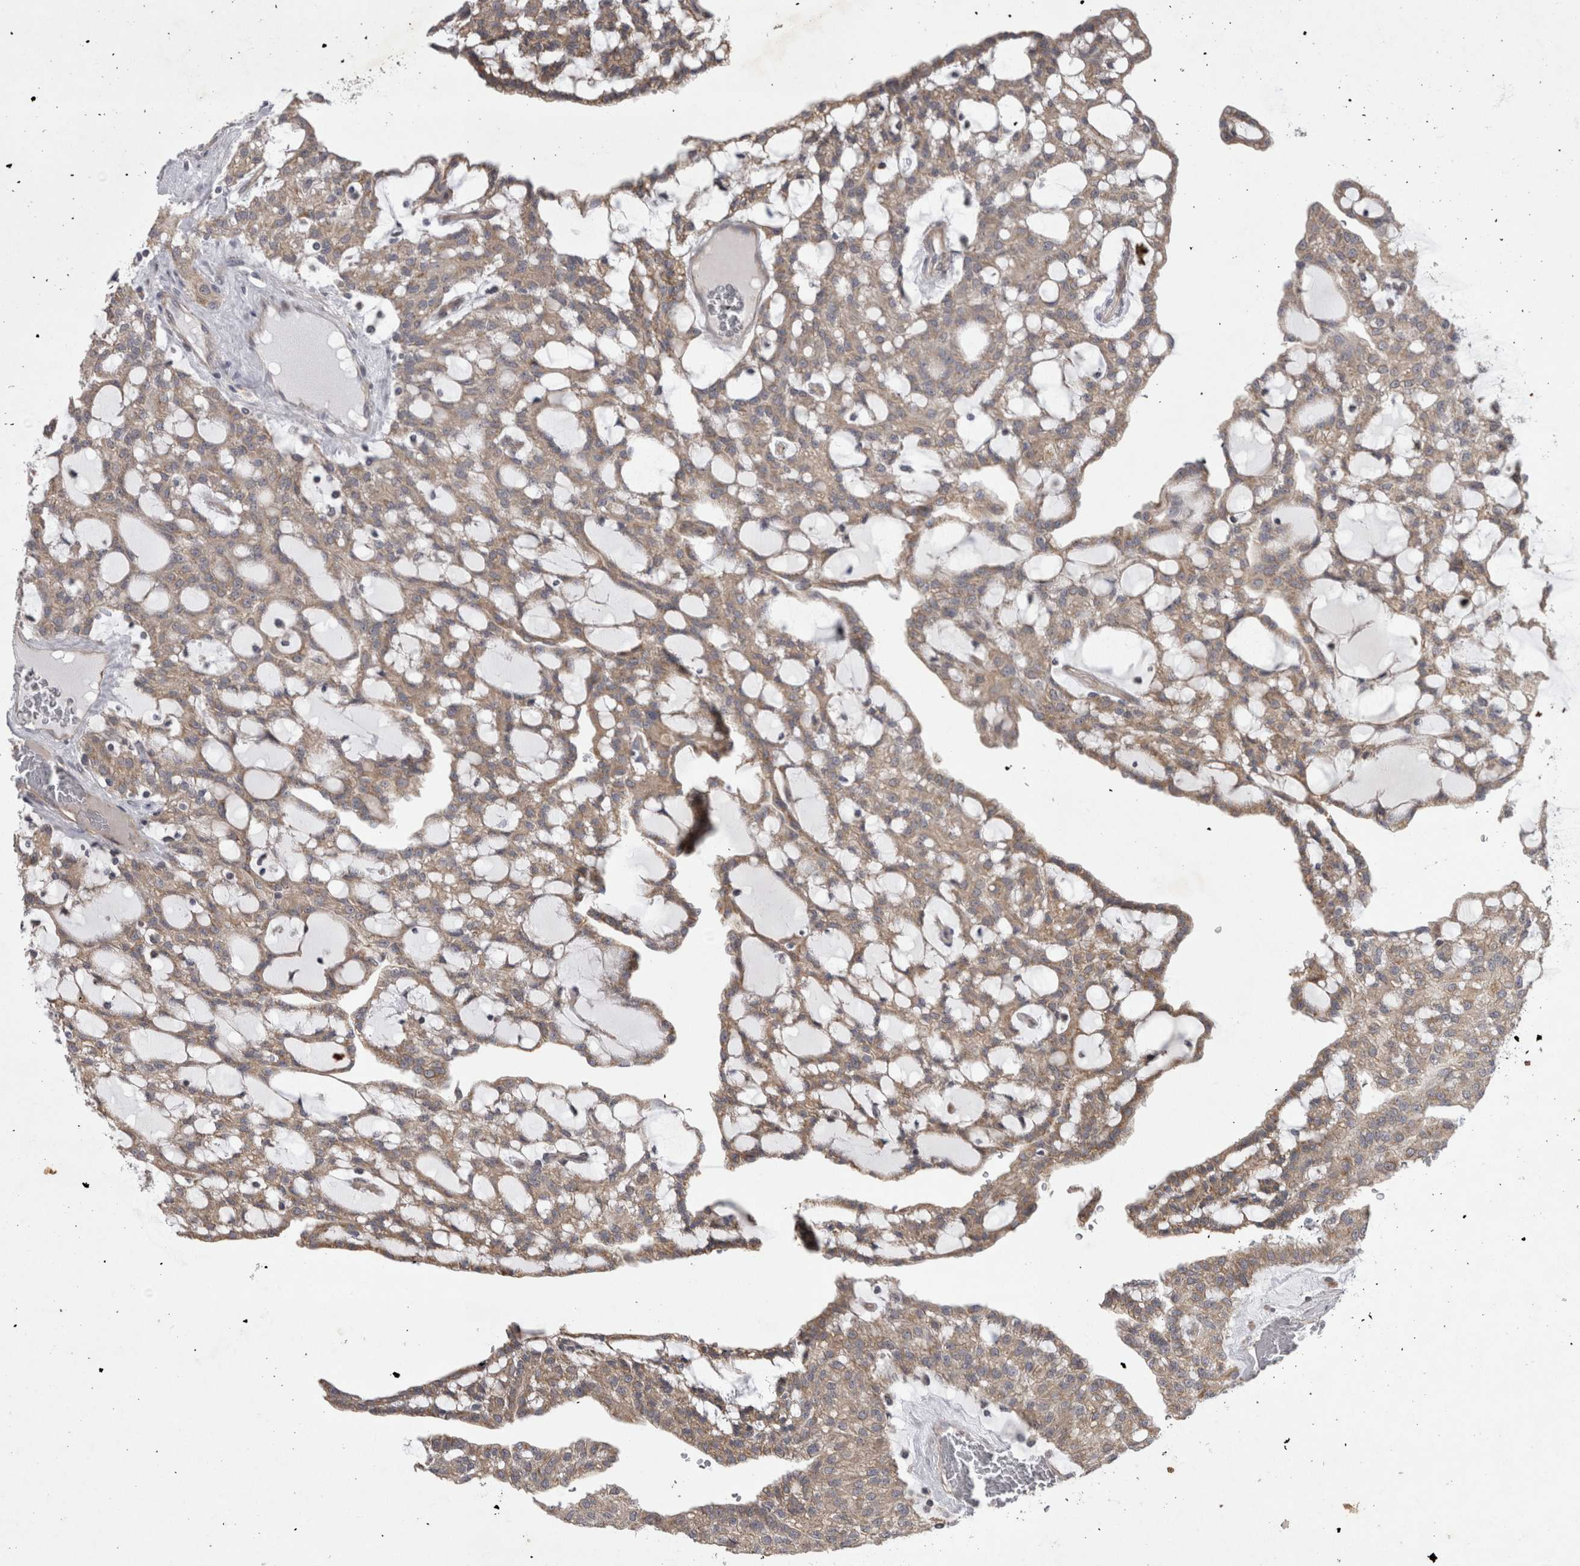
{"staining": {"intensity": "weak", "quantity": ">75%", "location": "cytoplasmic/membranous"}, "tissue": "renal cancer", "cell_type": "Tumor cells", "image_type": "cancer", "snomed": [{"axis": "morphology", "description": "Adenocarcinoma, NOS"}, {"axis": "topography", "description": "Kidney"}], "caption": "Renal adenocarcinoma stained with DAB immunohistochemistry (IHC) exhibits low levels of weak cytoplasmic/membranous positivity in approximately >75% of tumor cells. The staining was performed using DAB (3,3'-diaminobenzidine), with brown indicating positive protein expression. Nuclei are stained blue with hematoxylin.", "gene": "TSPOAP1", "patient": {"sex": "male", "age": 63}}